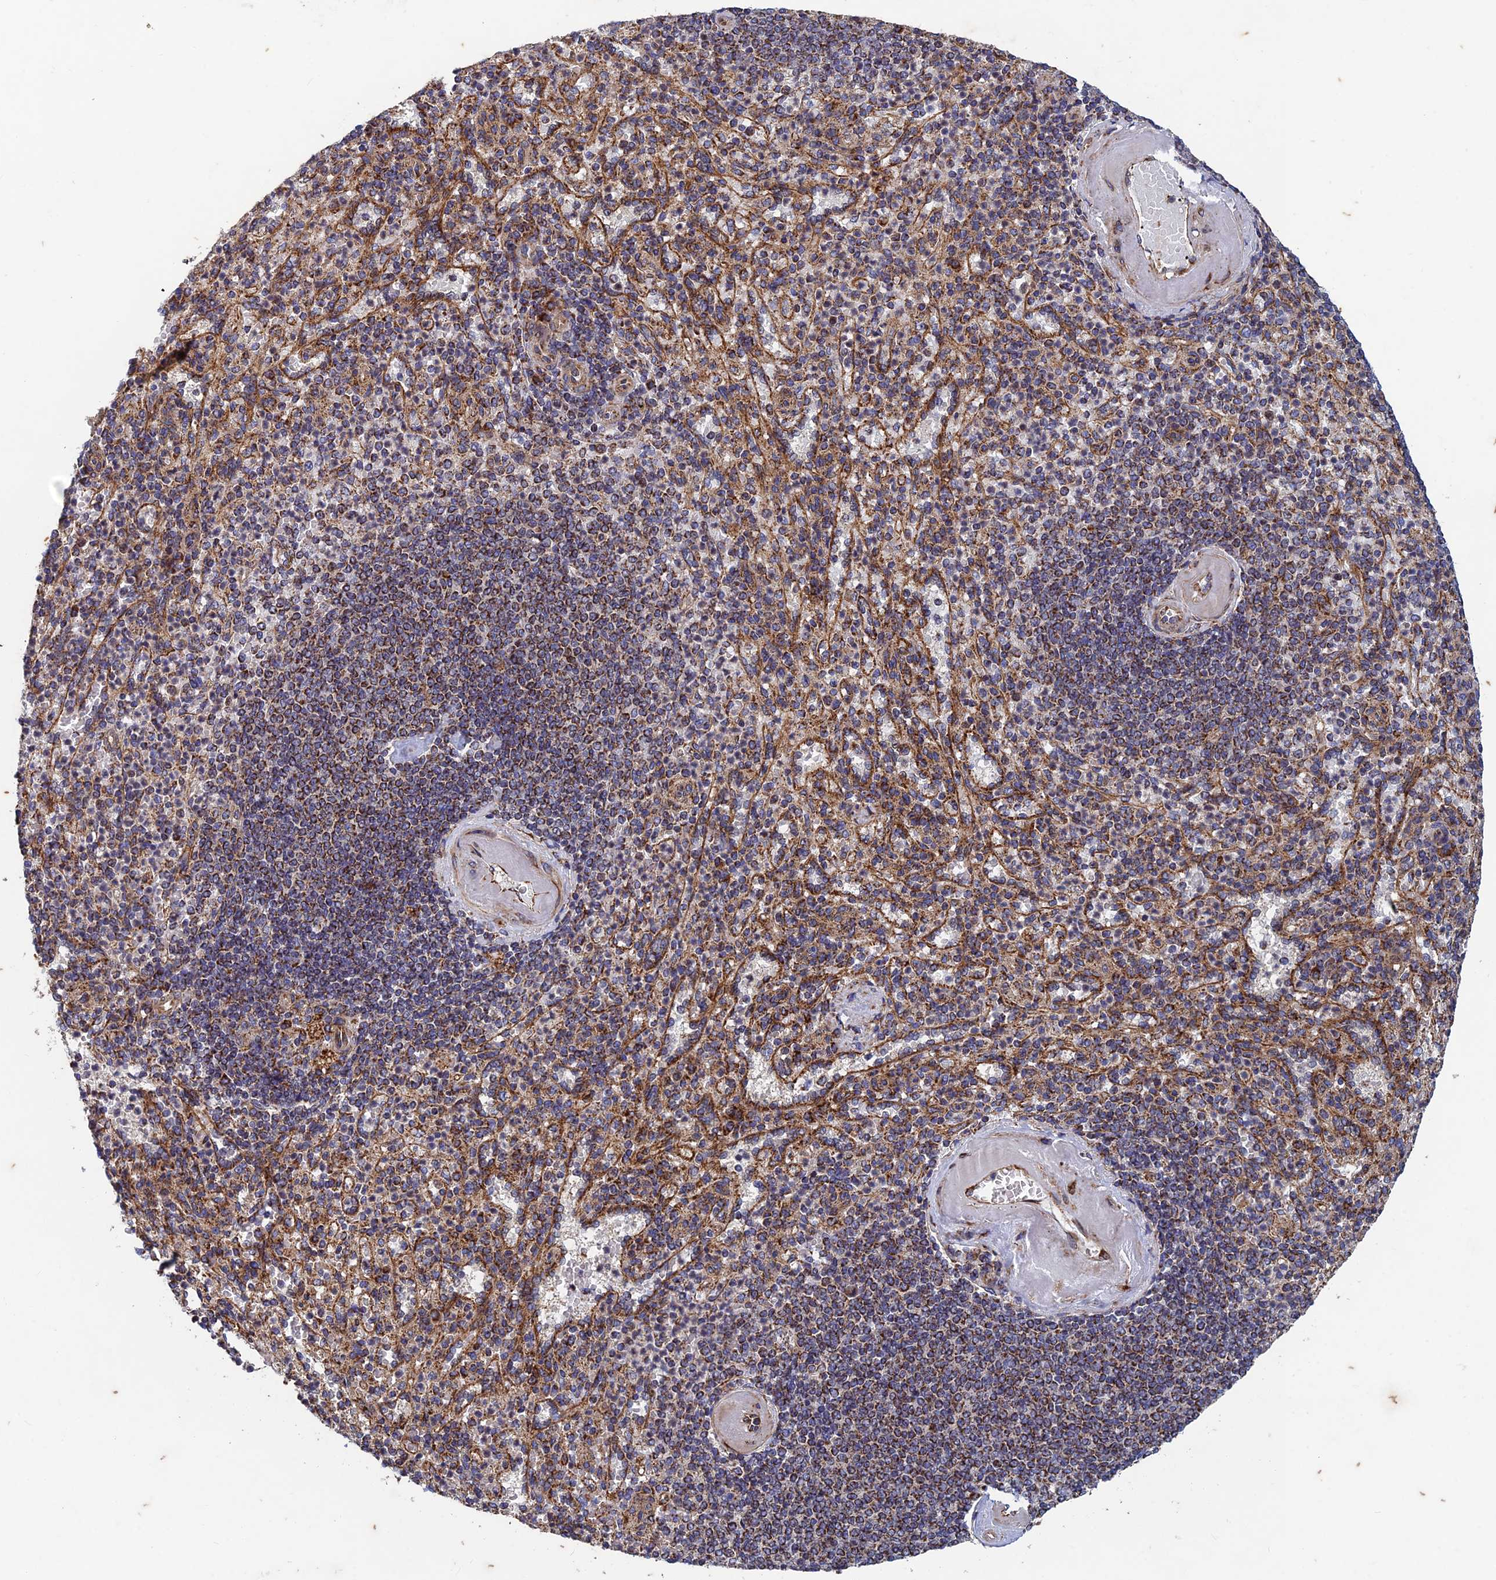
{"staining": {"intensity": "moderate", "quantity": "25%-75%", "location": "cytoplasmic/membranous"}, "tissue": "spleen", "cell_type": "Cells in red pulp", "image_type": "normal", "snomed": [{"axis": "morphology", "description": "Normal tissue, NOS"}, {"axis": "topography", "description": "Spleen"}], "caption": "High-magnification brightfield microscopy of unremarkable spleen stained with DAB (3,3'-diaminobenzidine) (brown) and counterstained with hematoxylin (blue). cells in red pulp exhibit moderate cytoplasmic/membranous staining is identified in approximately25%-75% of cells.", "gene": "AP4S1", "patient": {"sex": "female", "age": 74}}